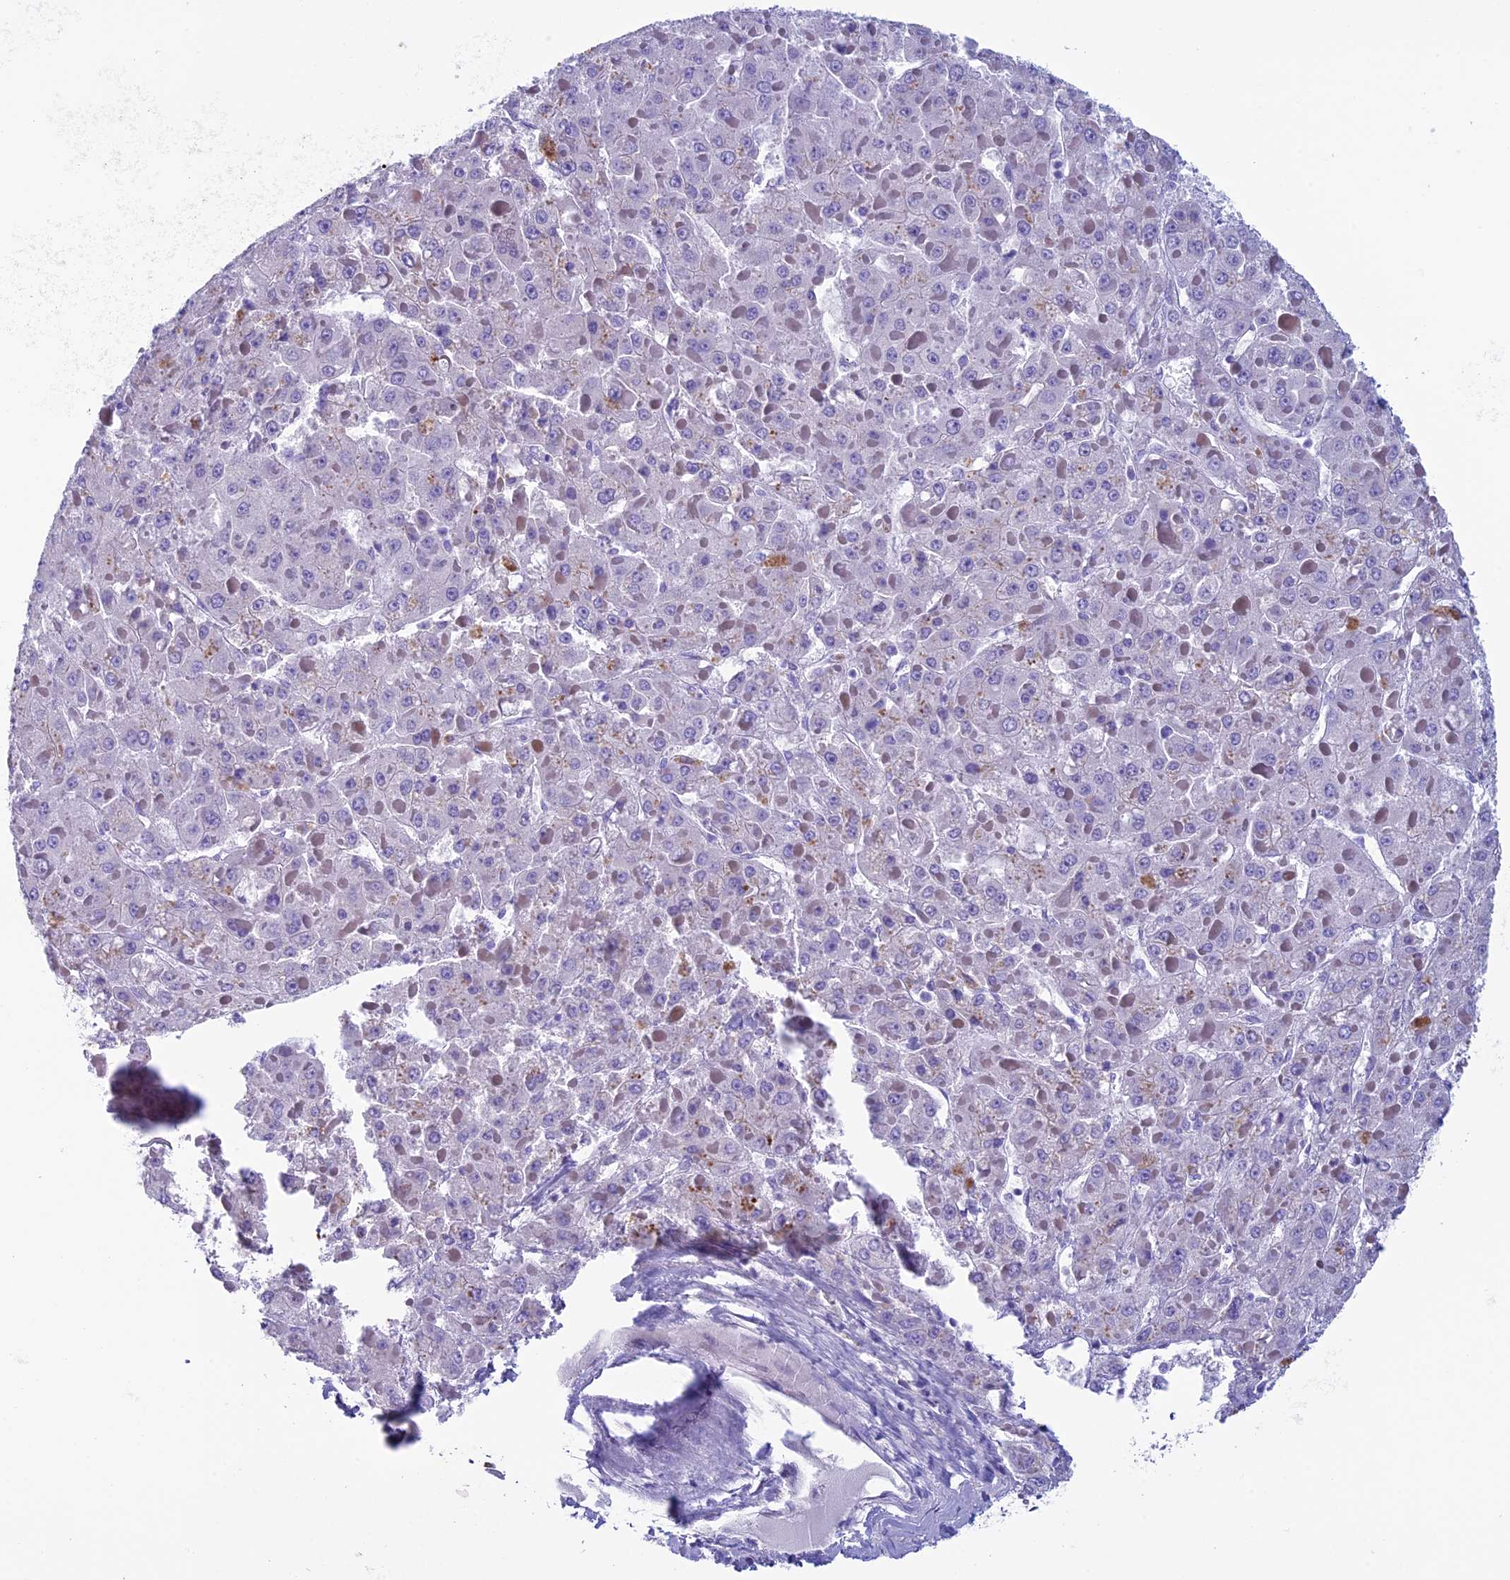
{"staining": {"intensity": "negative", "quantity": "none", "location": "none"}, "tissue": "liver cancer", "cell_type": "Tumor cells", "image_type": "cancer", "snomed": [{"axis": "morphology", "description": "Carcinoma, Hepatocellular, NOS"}, {"axis": "topography", "description": "Liver"}], "caption": "DAB immunohistochemical staining of liver hepatocellular carcinoma demonstrates no significant staining in tumor cells.", "gene": "ZNF563", "patient": {"sex": "female", "age": 73}}